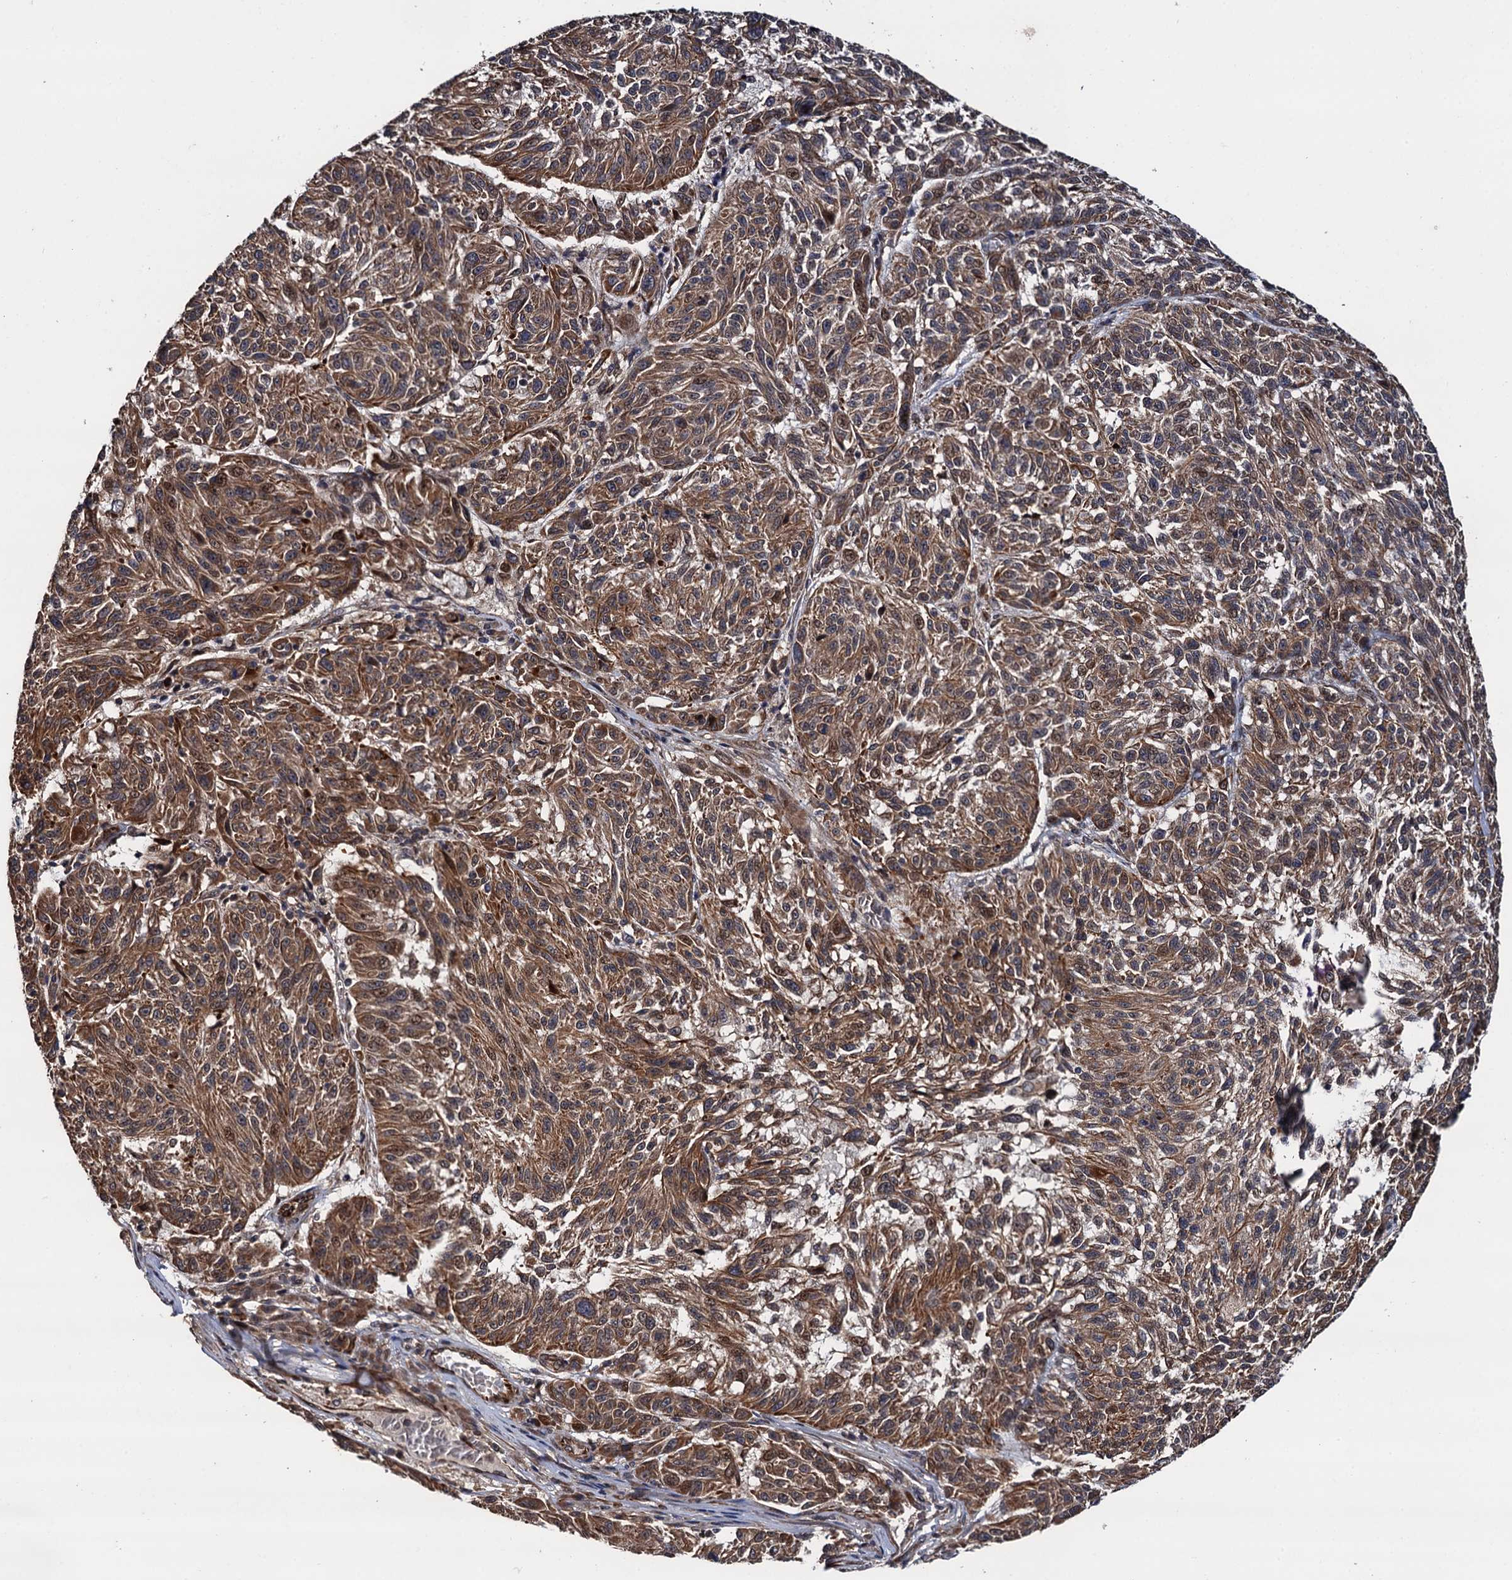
{"staining": {"intensity": "moderate", "quantity": ">75%", "location": "cytoplasmic/membranous"}, "tissue": "melanoma", "cell_type": "Tumor cells", "image_type": "cancer", "snomed": [{"axis": "morphology", "description": "Malignant melanoma, NOS"}, {"axis": "topography", "description": "Skin"}], "caption": "A brown stain labels moderate cytoplasmic/membranous positivity of a protein in human melanoma tumor cells.", "gene": "FSIP1", "patient": {"sex": "male", "age": 53}}